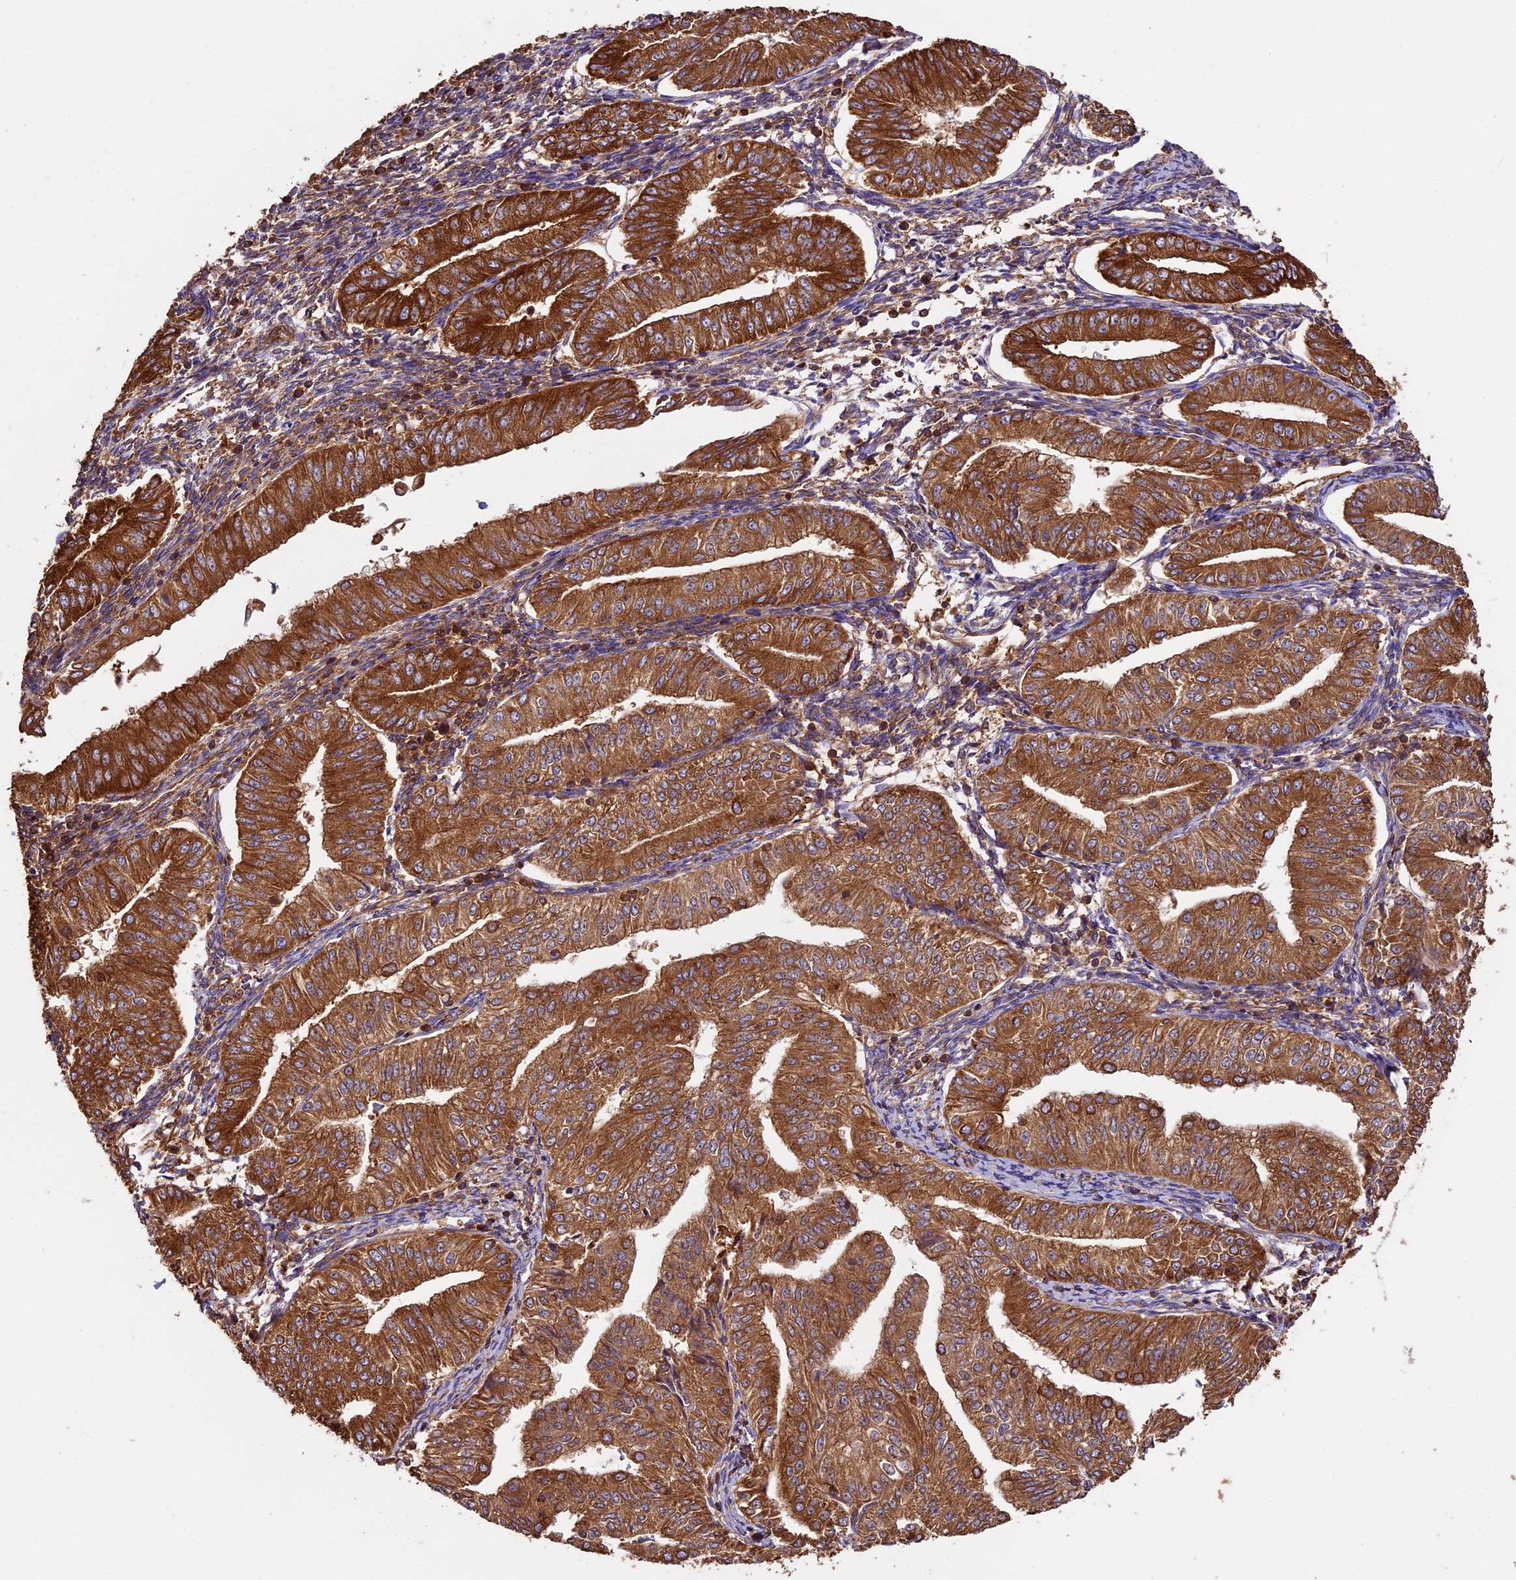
{"staining": {"intensity": "strong", "quantity": ">75%", "location": "cytoplasmic/membranous"}, "tissue": "endometrial cancer", "cell_type": "Tumor cells", "image_type": "cancer", "snomed": [{"axis": "morphology", "description": "Normal tissue, NOS"}, {"axis": "morphology", "description": "Adenocarcinoma, NOS"}, {"axis": "topography", "description": "Endometrium"}], "caption": "Immunohistochemical staining of adenocarcinoma (endometrial) displays high levels of strong cytoplasmic/membranous expression in approximately >75% of tumor cells. (IHC, brightfield microscopy, high magnification).", "gene": "KARS1", "patient": {"sex": "female", "age": 53}}